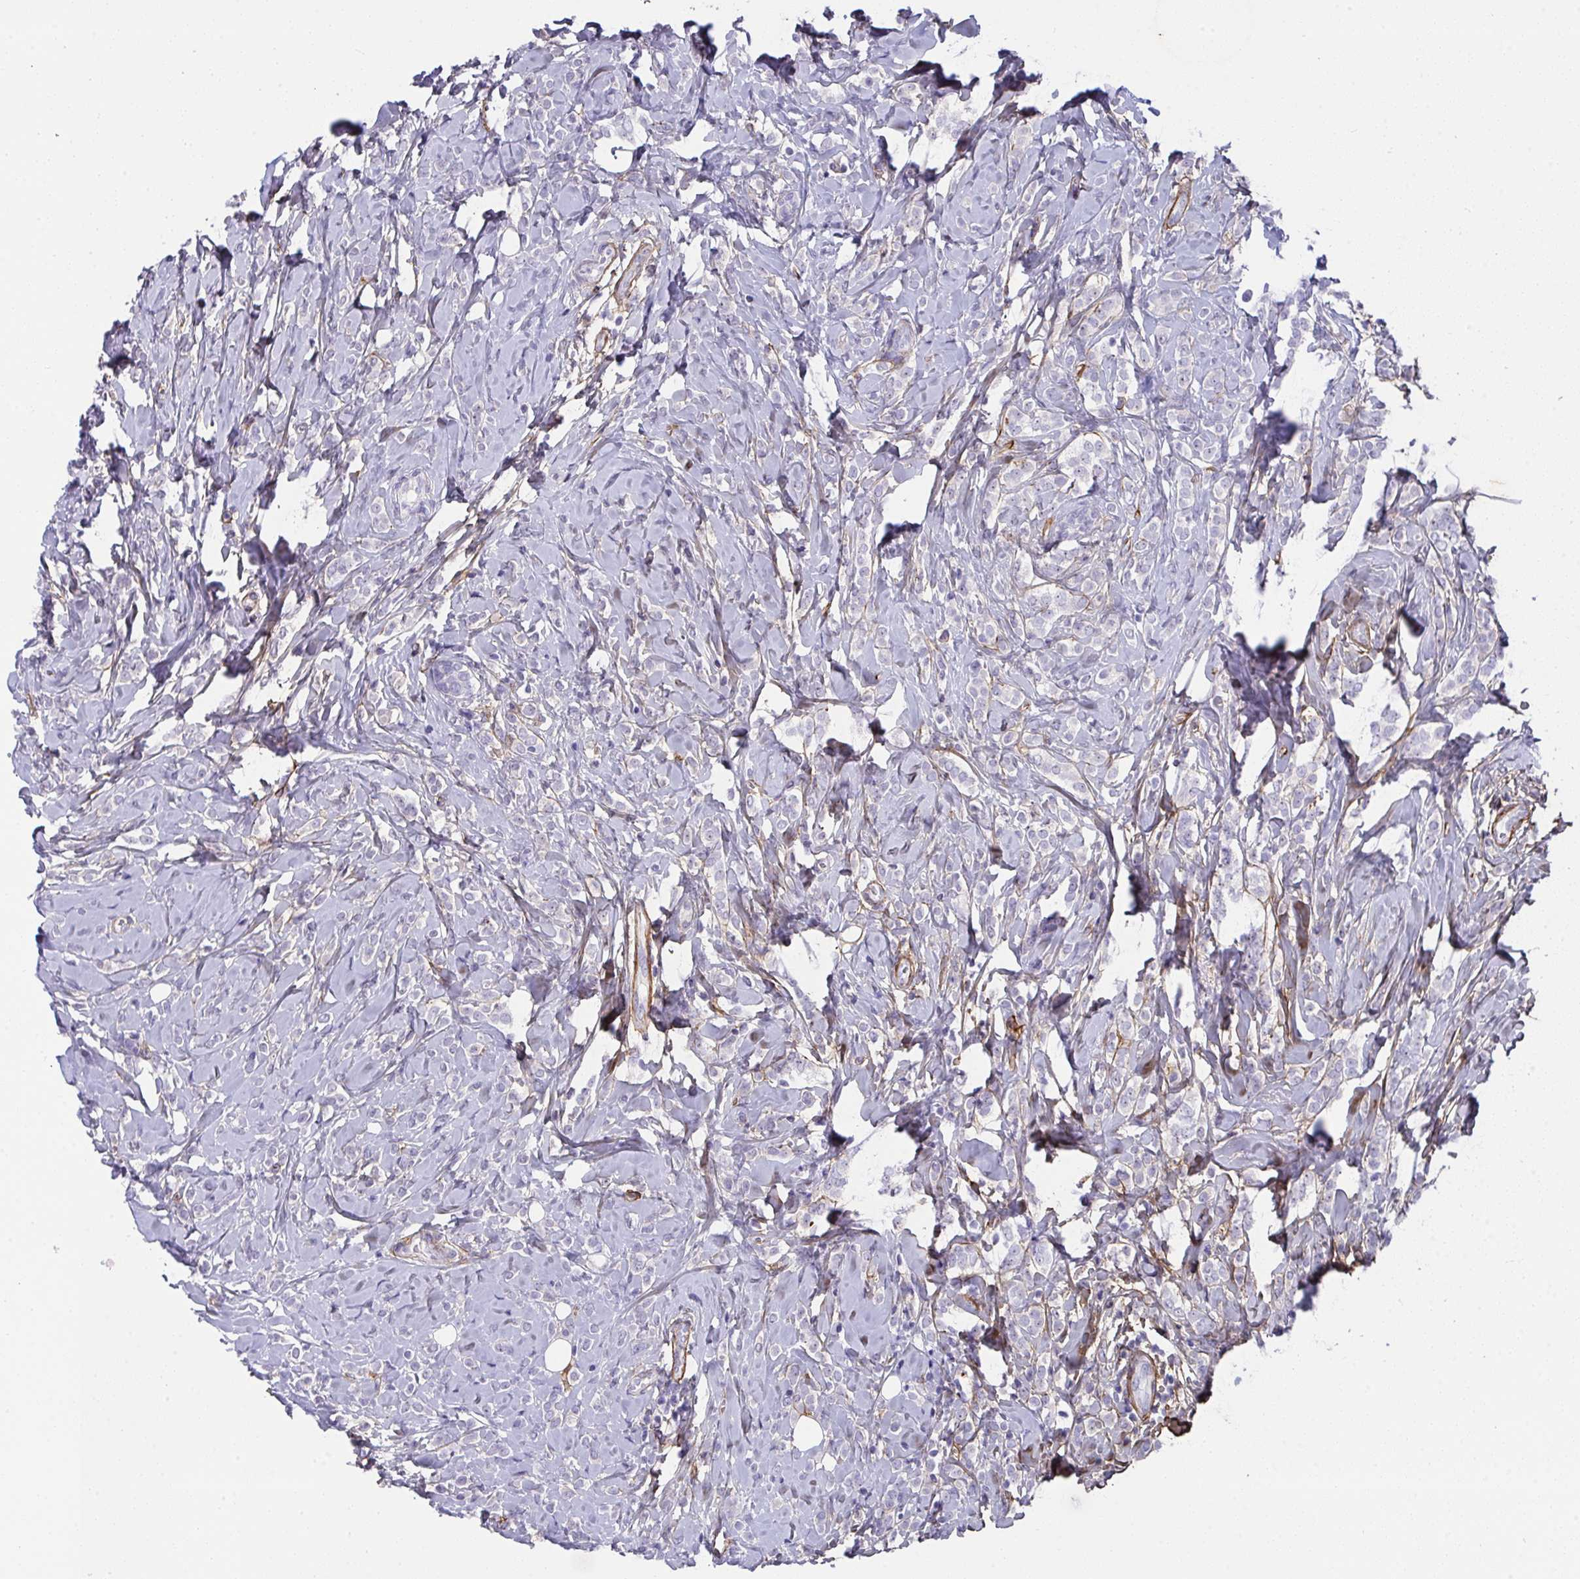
{"staining": {"intensity": "negative", "quantity": "none", "location": "none"}, "tissue": "breast cancer", "cell_type": "Tumor cells", "image_type": "cancer", "snomed": [{"axis": "morphology", "description": "Lobular carcinoma"}, {"axis": "topography", "description": "Breast"}], "caption": "This is an immunohistochemistry micrograph of human breast cancer (lobular carcinoma). There is no staining in tumor cells.", "gene": "LHFPL6", "patient": {"sex": "female", "age": 49}}